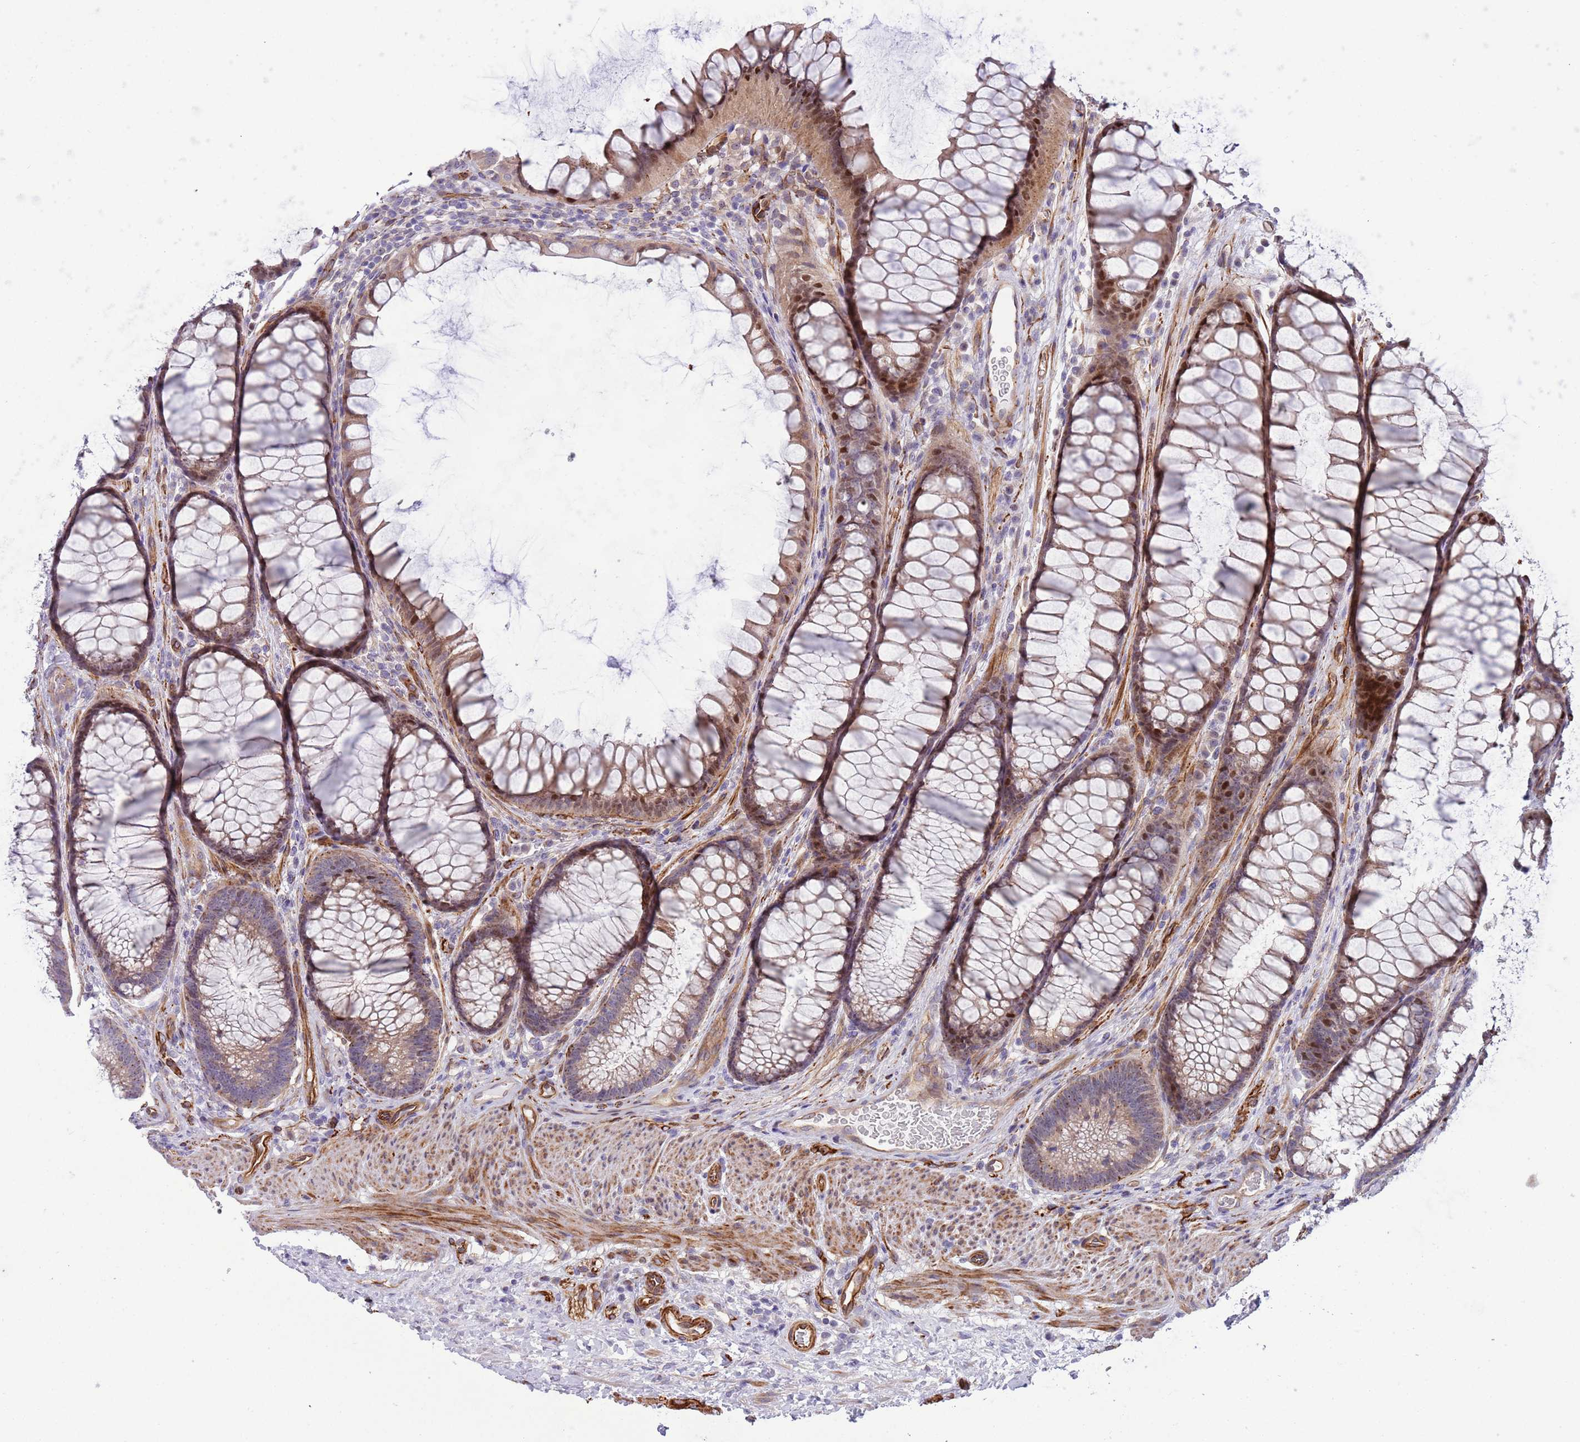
{"staining": {"intensity": "strong", "quantity": ">75%", "location": "cytoplasmic/membranous"}, "tissue": "colon", "cell_type": "Endothelial cells", "image_type": "normal", "snomed": [{"axis": "morphology", "description": "Normal tissue, NOS"}, {"axis": "topography", "description": "Colon"}], "caption": "An image of colon stained for a protein demonstrates strong cytoplasmic/membranous brown staining in endothelial cells.", "gene": "GAS2L3", "patient": {"sex": "female", "age": 82}}